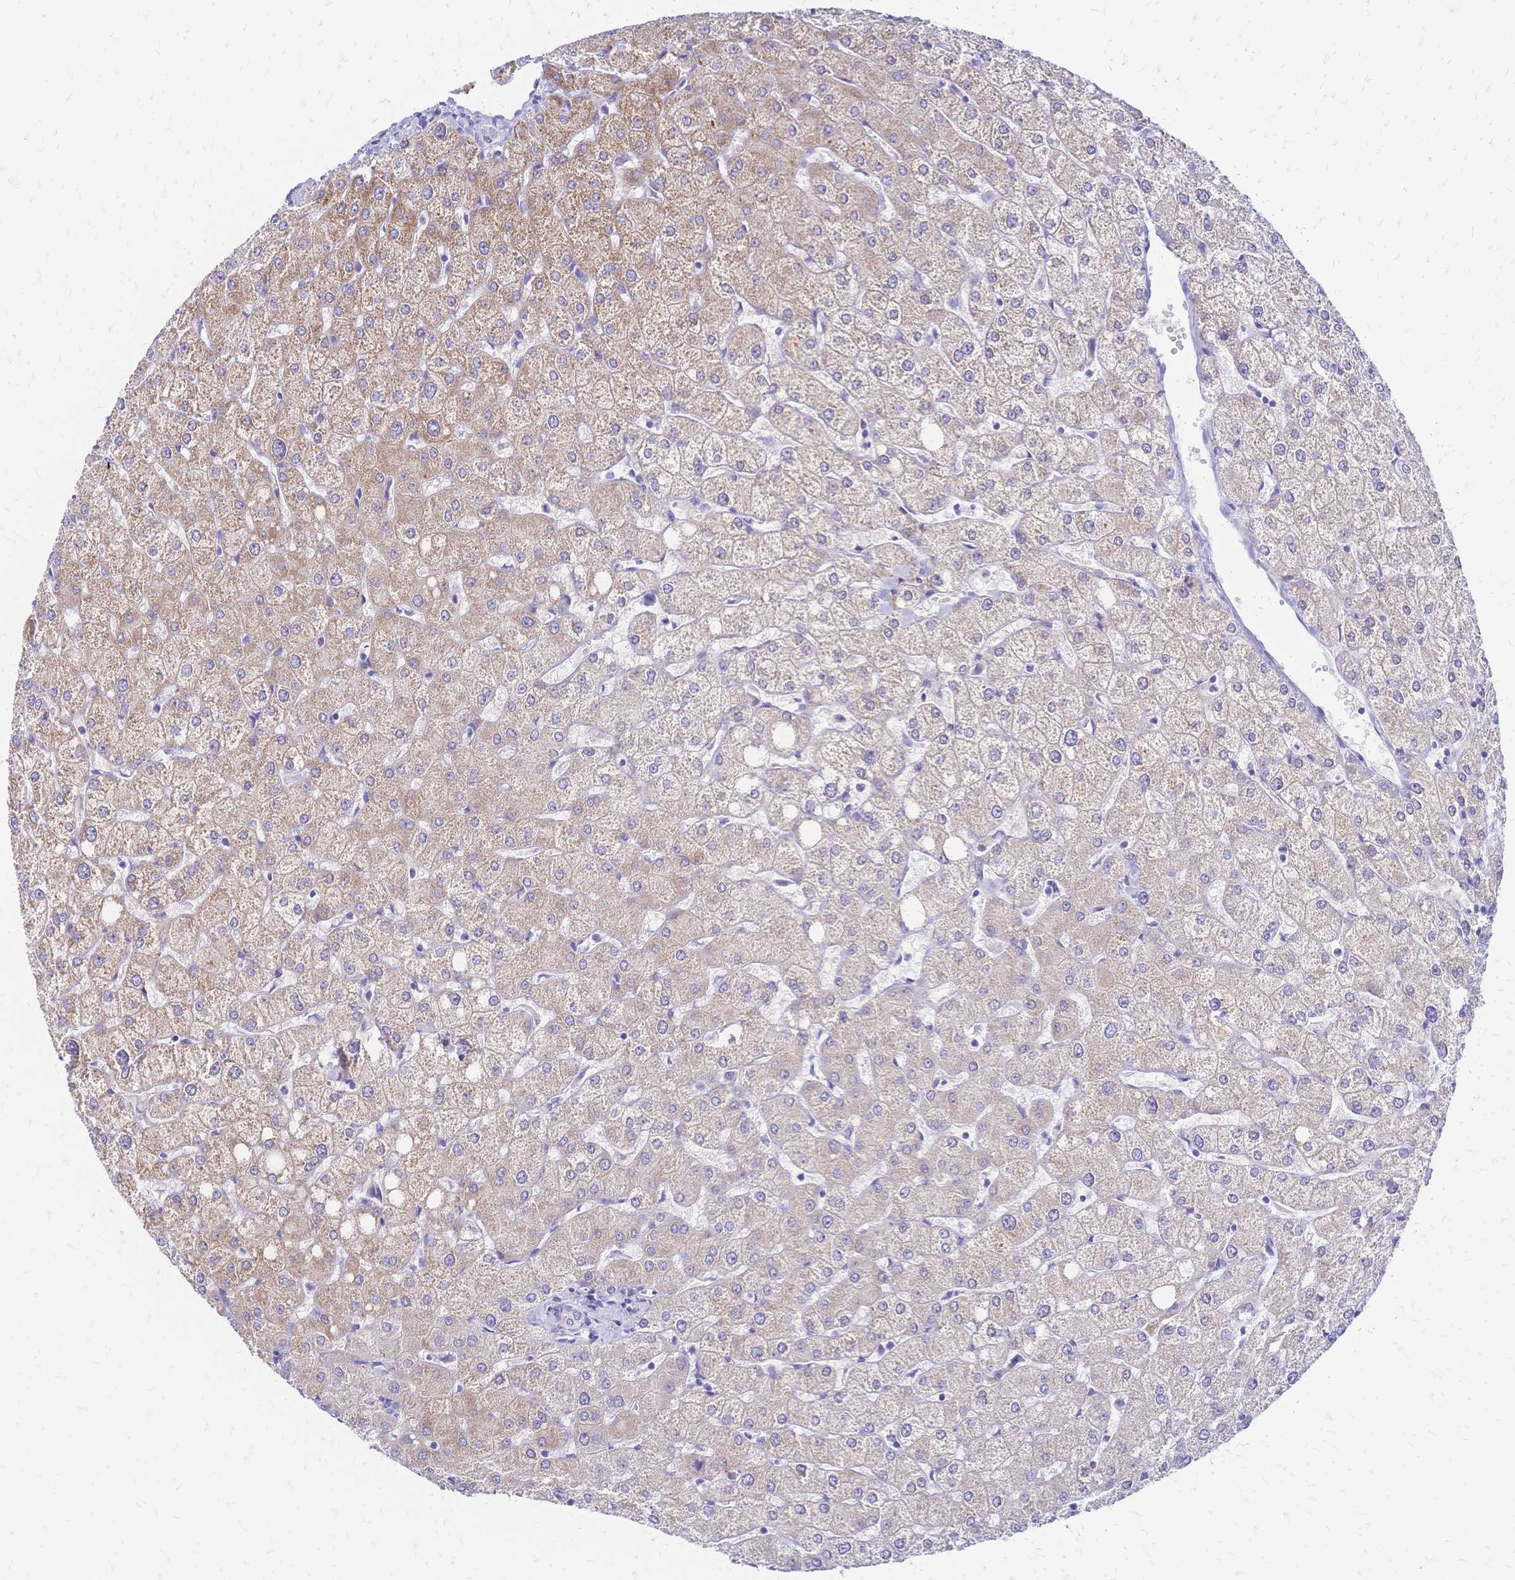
{"staining": {"intensity": "negative", "quantity": "none", "location": "none"}, "tissue": "liver", "cell_type": "Cholangiocytes", "image_type": "normal", "snomed": [{"axis": "morphology", "description": "Normal tissue, NOS"}, {"axis": "topography", "description": "Liver"}], "caption": "A high-resolution micrograph shows IHC staining of benign liver, which displays no significant positivity in cholangiocytes.", "gene": "GRB7", "patient": {"sex": "female", "age": 54}}